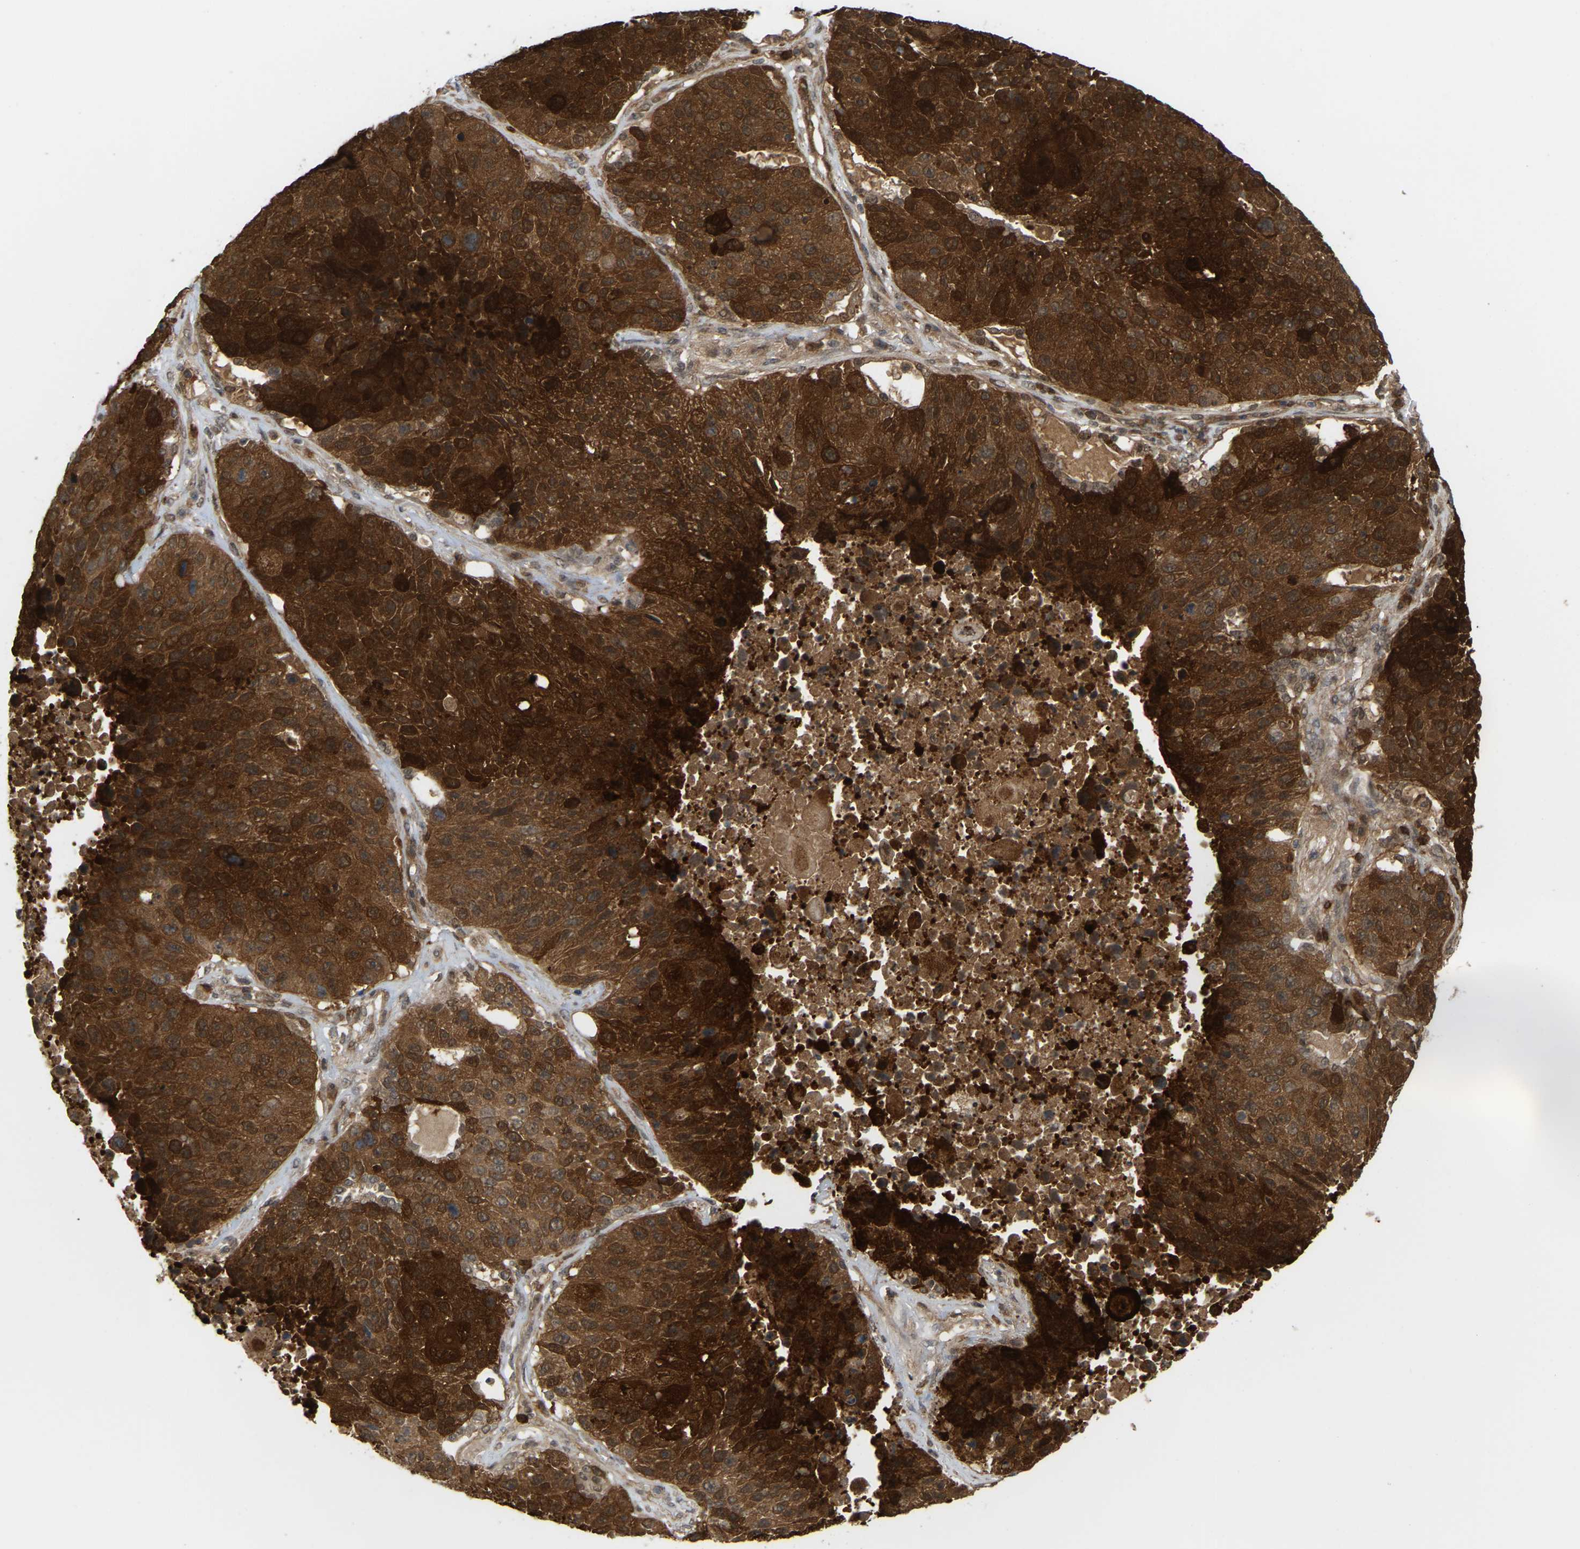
{"staining": {"intensity": "strong", "quantity": ">75%", "location": "cytoplasmic/membranous"}, "tissue": "lung cancer", "cell_type": "Tumor cells", "image_type": "cancer", "snomed": [{"axis": "morphology", "description": "Squamous cell carcinoma, NOS"}, {"axis": "topography", "description": "Lung"}], "caption": "Brown immunohistochemical staining in lung cancer shows strong cytoplasmic/membranous expression in approximately >75% of tumor cells. The staining is performed using DAB (3,3'-diaminobenzidine) brown chromogen to label protein expression. The nuclei are counter-stained blue using hematoxylin.", "gene": "SERPINB5", "patient": {"sex": "male", "age": 61}}